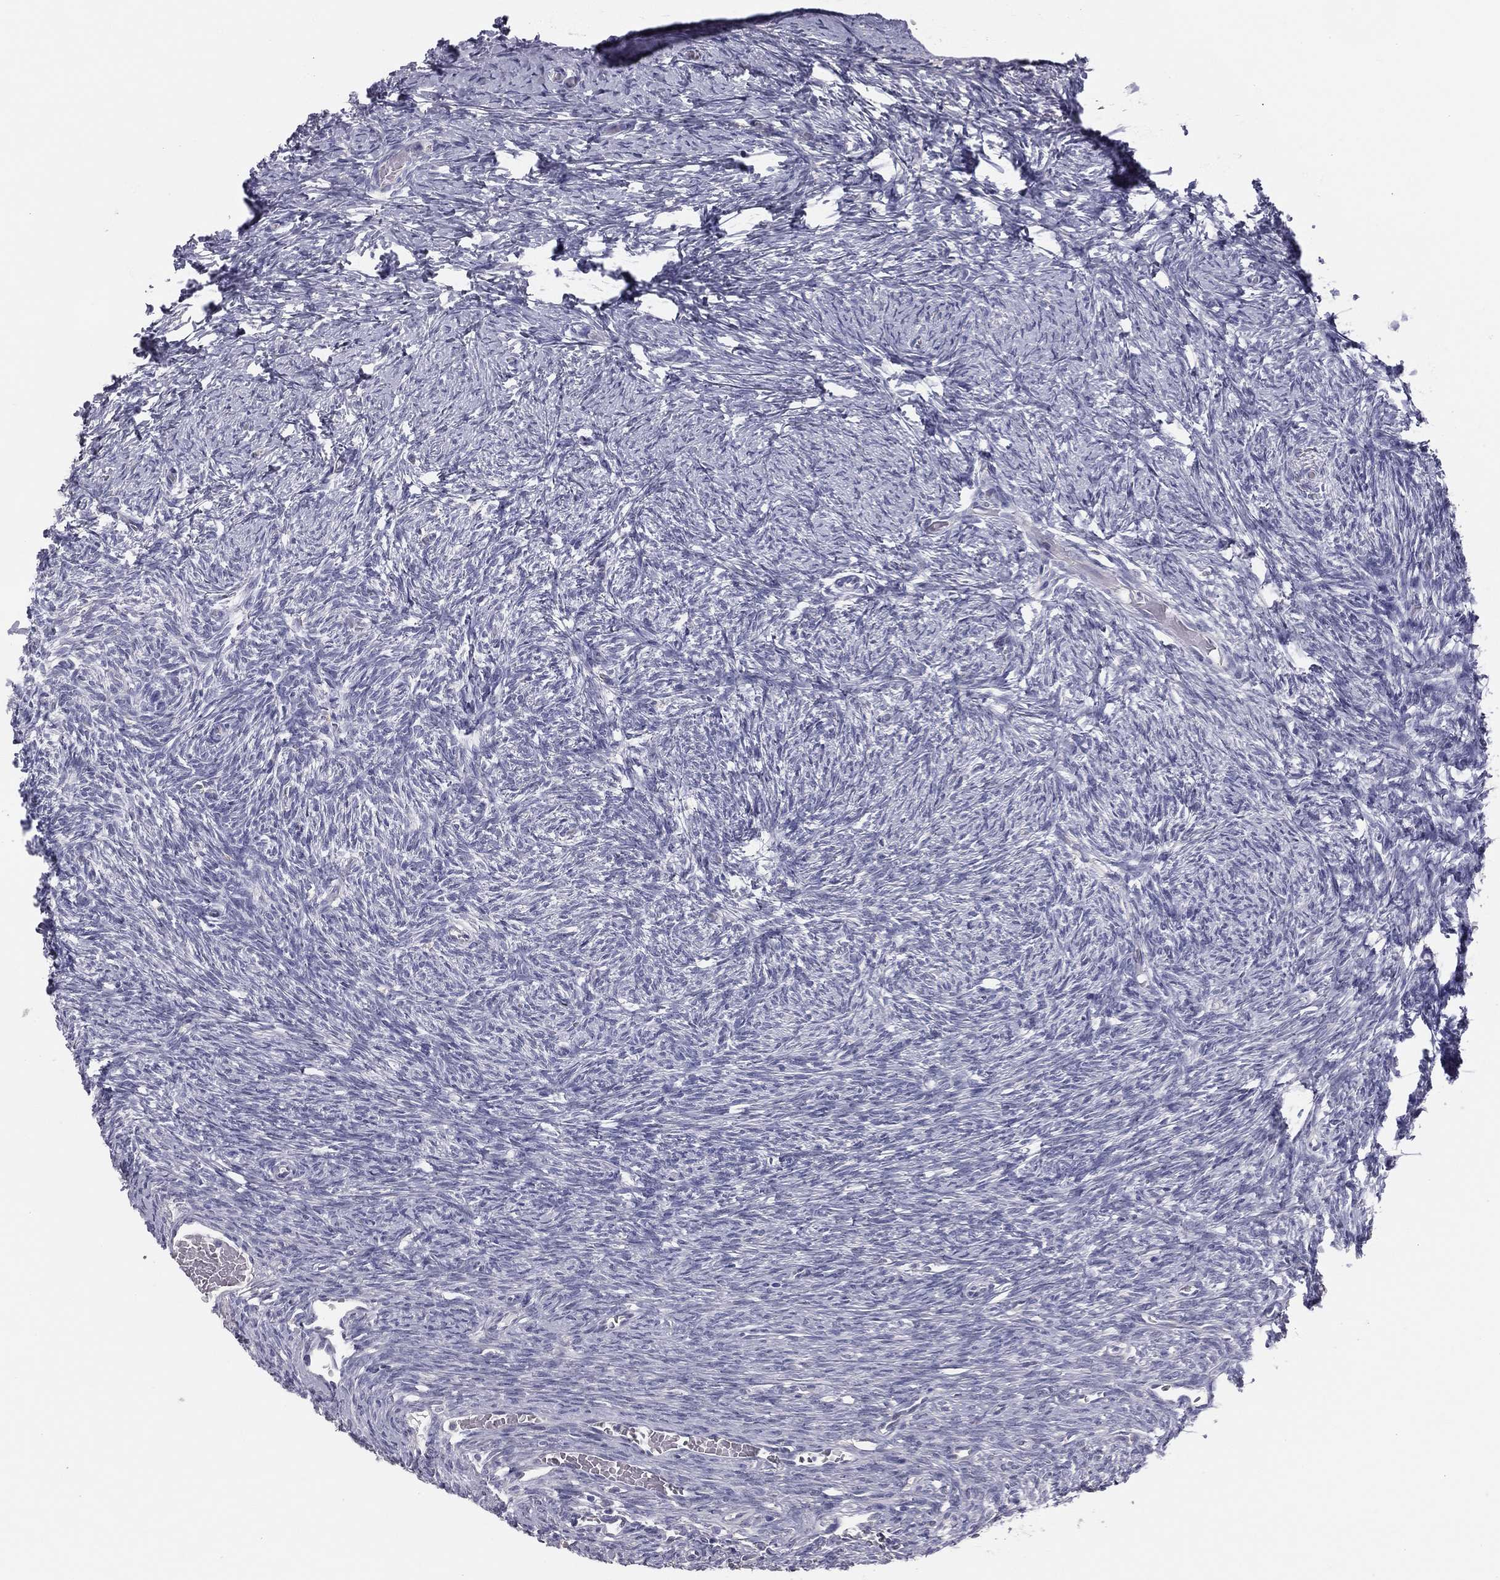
{"staining": {"intensity": "negative", "quantity": "none", "location": "none"}, "tissue": "ovary", "cell_type": "Follicle cells", "image_type": "normal", "snomed": [{"axis": "morphology", "description": "Normal tissue, NOS"}, {"axis": "topography", "description": "Ovary"}], "caption": "Ovary stained for a protein using immunohistochemistry (IHC) displays no positivity follicle cells.", "gene": "MUC13", "patient": {"sex": "female", "age": 39}}